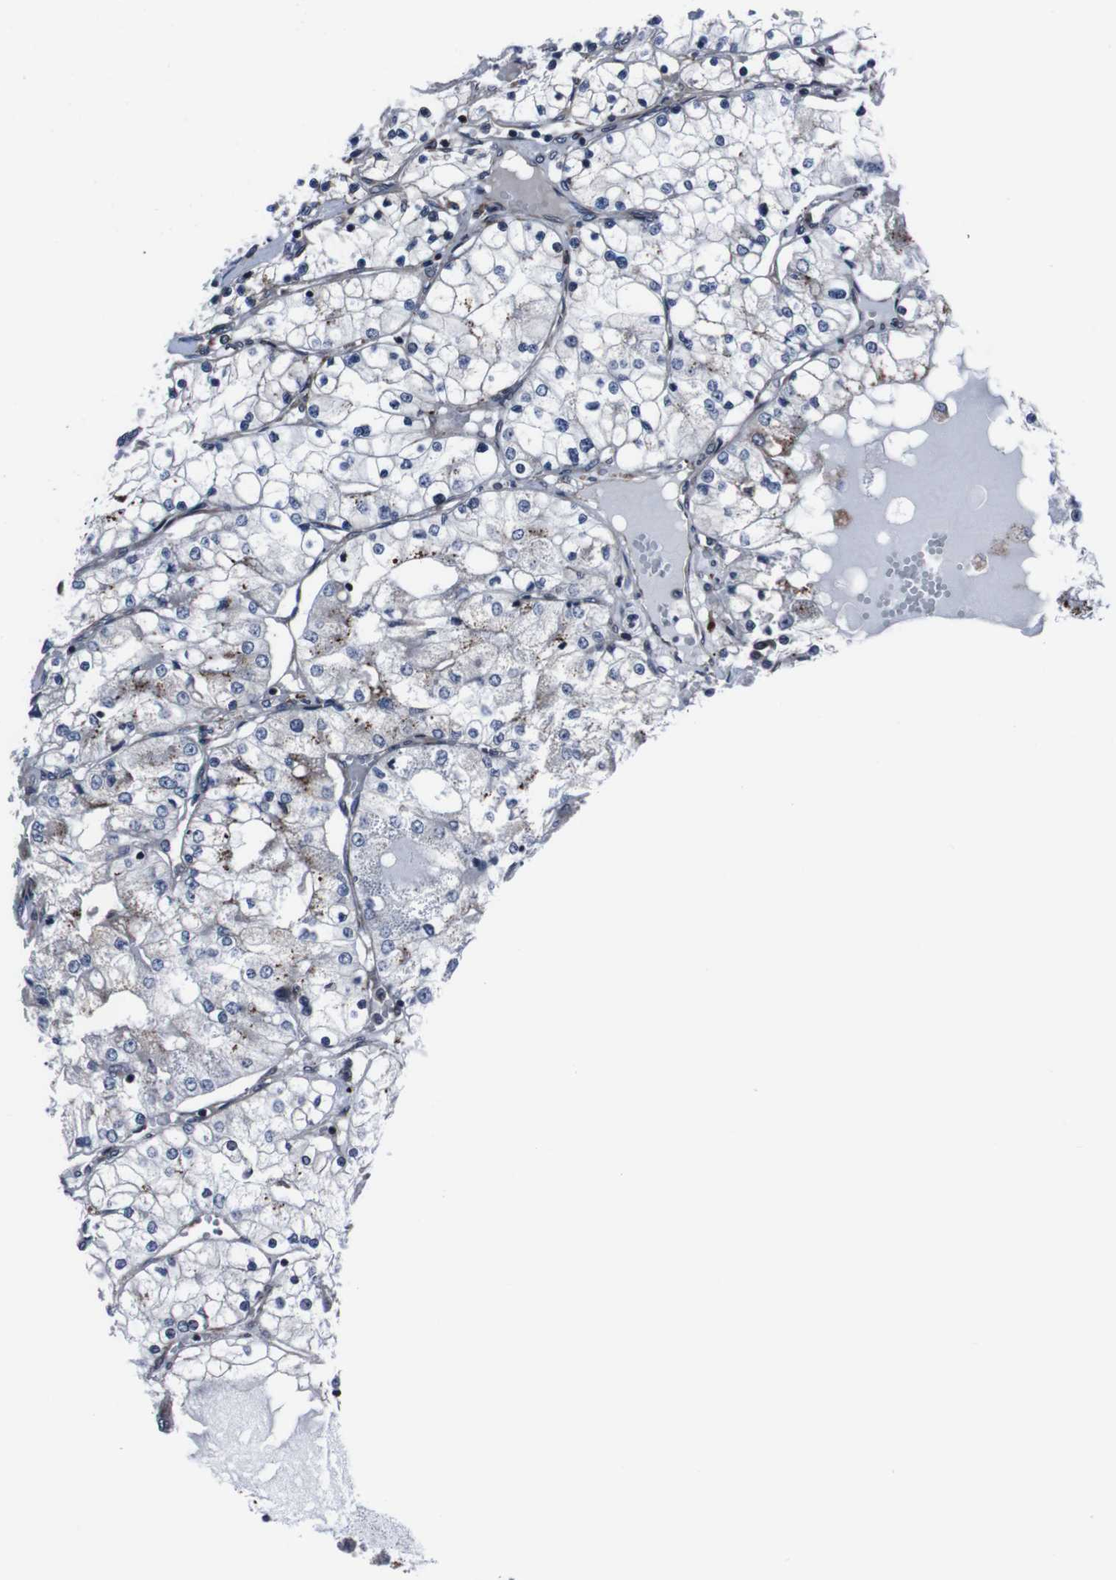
{"staining": {"intensity": "negative", "quantity": "none", "location": "none"}, "tissue": "renal cancer", "cell_type": "Tumor cells", "image_type": "cancer", "snomed": [{"axis": "morphology", "description": "Adenocarcinoma, NOS"}, {"axis": "topography", "description": "Kidney"}], "caption": "Tumor cells show no significant positivity in adenocarcinoma (renal). The staining is performed using DAB (3,3'-diaminobenzidine) brown chromogen with nuclei counter-stained in using hematoxylin.", "gene": "EIF4A2", "patient": {"sex": "male", "age": 68}}